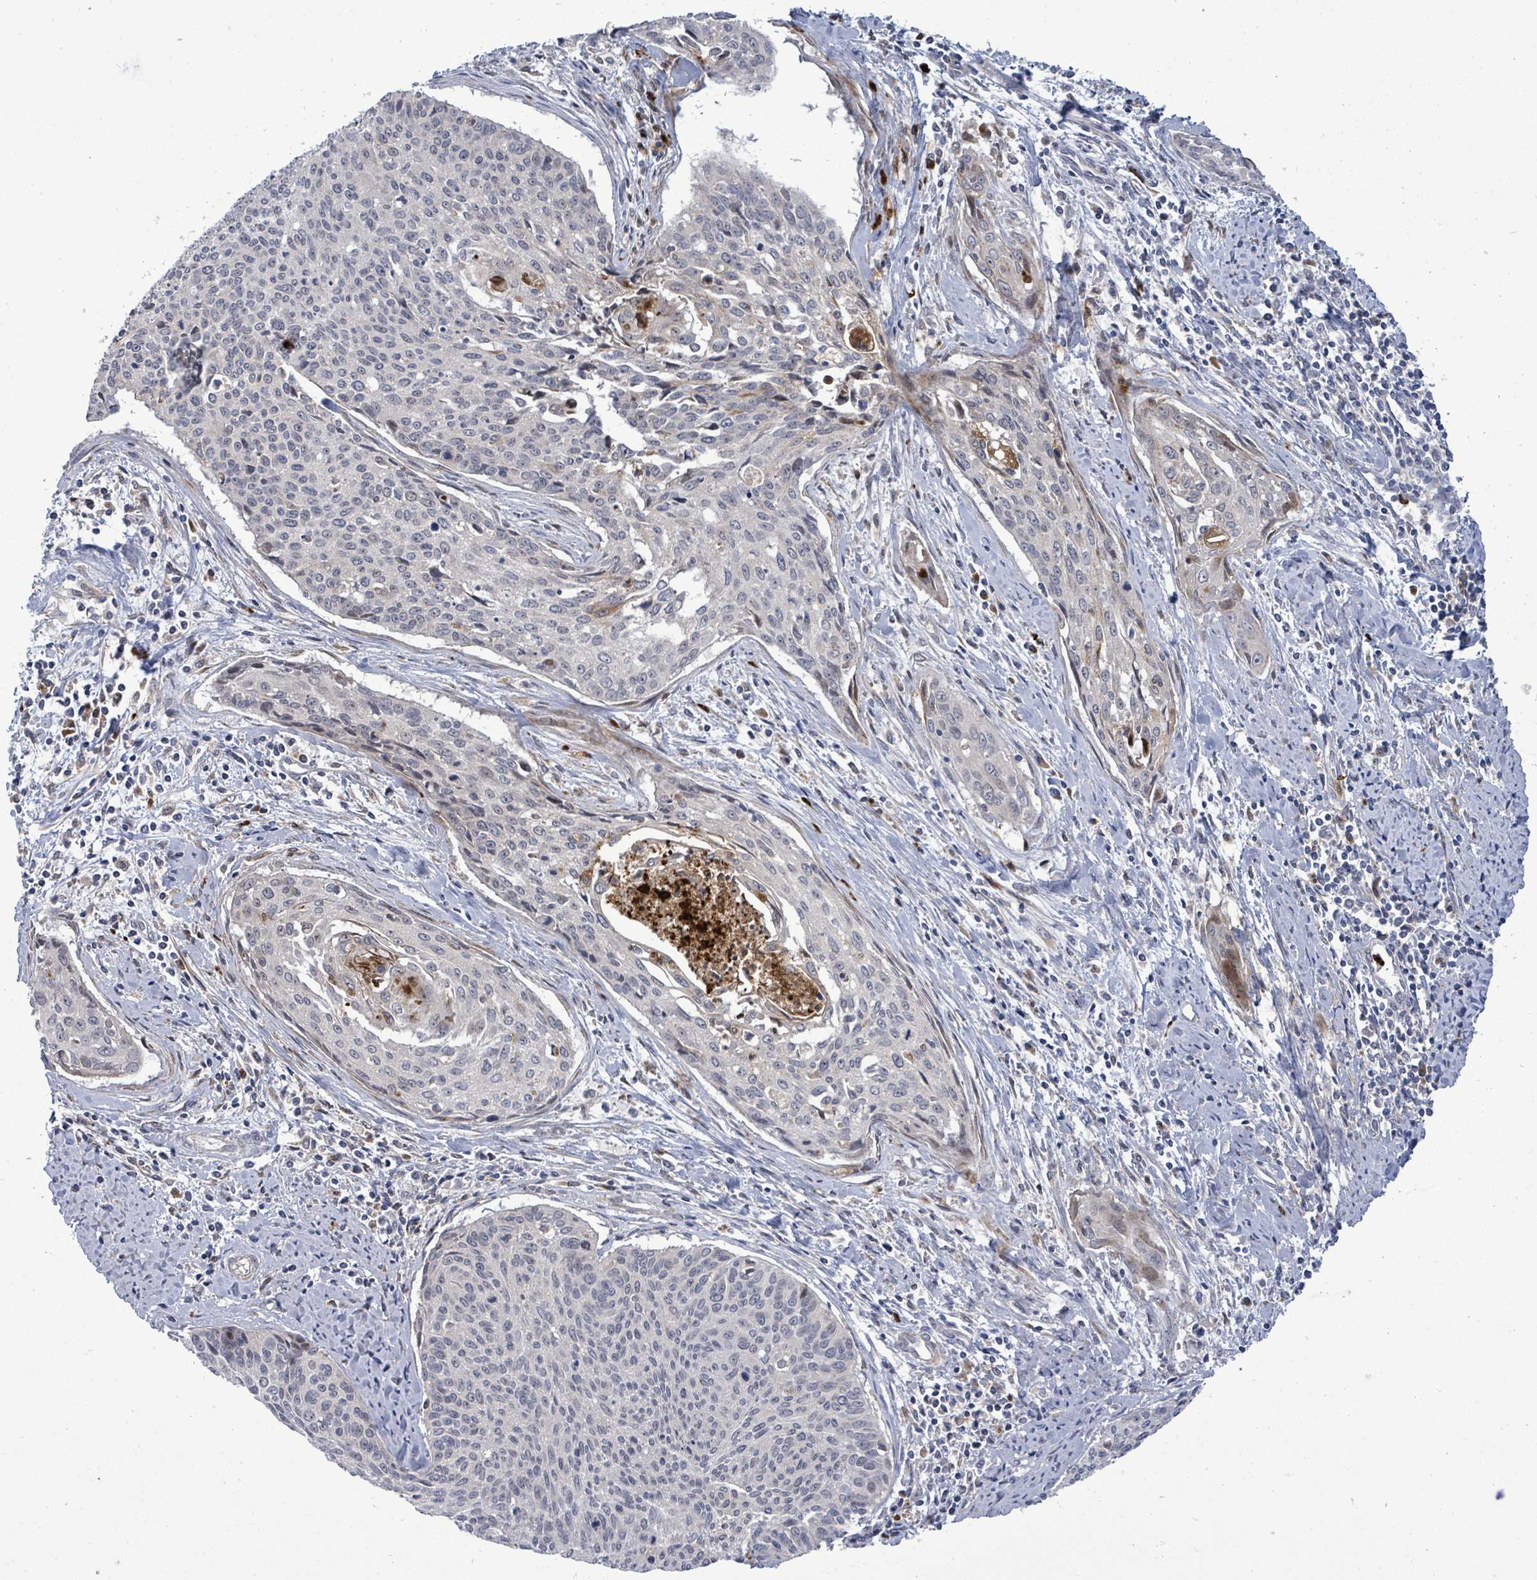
{"staining": {"intensity": "weak", "quantity": "<25%", "location": "cytoplasmic/membranous"}, "tissue": "cervical cancer", "cell_type": "Tumor cells", "image_type": "cancer", "snomed": [{"axis": "morphology", "description": "Squamous cell carcinoma, NOS"}, {"axis": "topography", "description": "Cervix"}], "caption": "An image of cervical cancer stained for a protein demonstrates no brown staining in tumor cells. The staining is performed using DAB brown chromogen with nuclei counter-stained in using hematoxylin.", "gene": "SAR1A", "patient": {"sex": "female", "age": 55}}